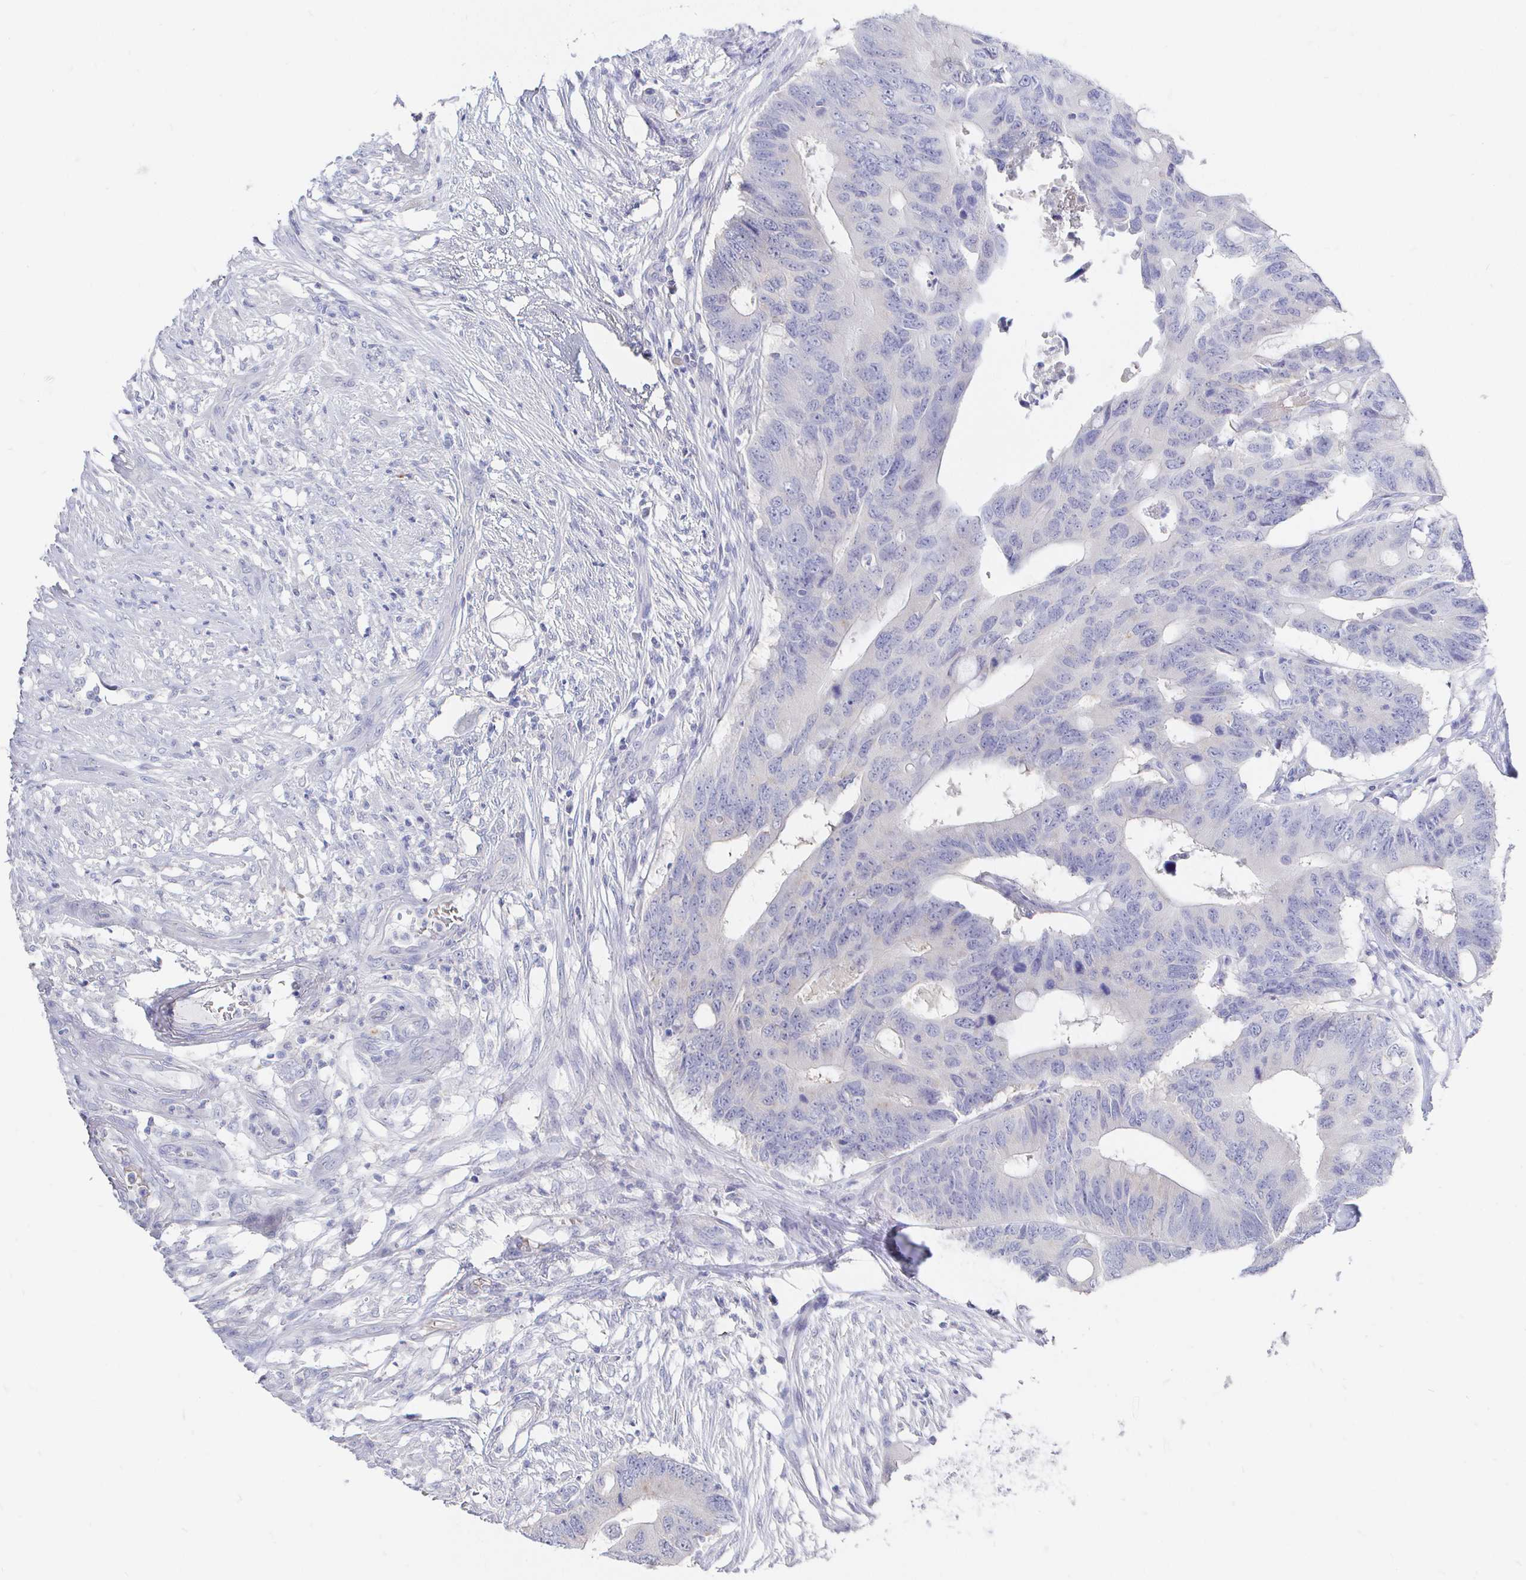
{"staining": {"intensity": "negative", "quantity": "none", "location": "none"}, "tissue": "colorectal cancer", "cell_type": "Tumor cells", "image_type": "cancer", "snomed": [{"axis": "morphology", "description": "Adenocarcinoma, NOS"}, {"axis": "topography", "description": "Colon"}], "caption": "This is an immunohistochemistry histopathology image of human colorectal cancer. There is no staining in tumor cells.", "gene": "LRRC23", "patient": {"sex": "male", "age": 71}}